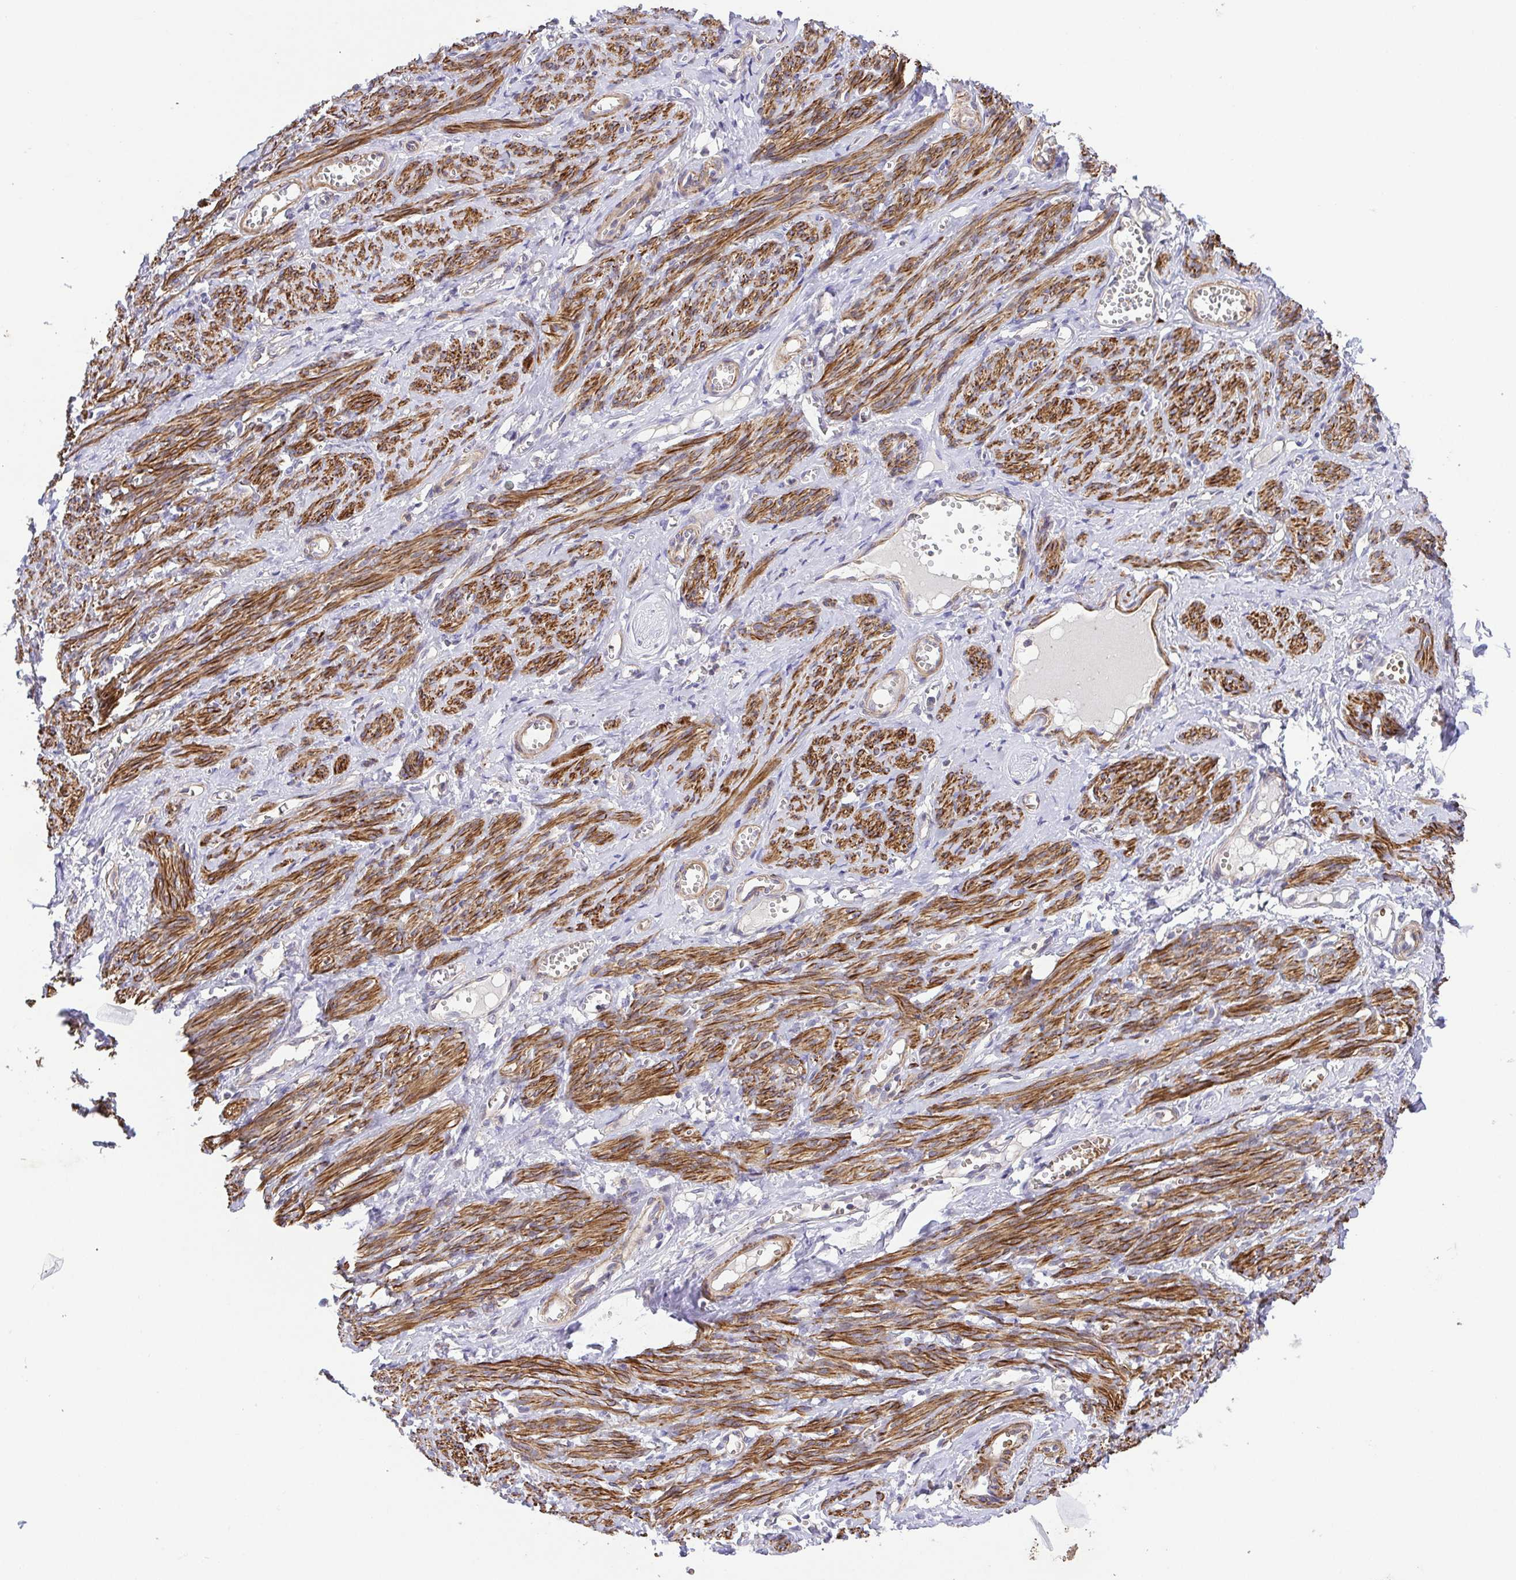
{"staining": {"intensity": "strong", "quantity": ">75%", "location": "cytoplasmic/membranous"}, "tissue": "smooth muscle", "cell_type": "Smooth muscle cells", "image_type": "normal", "snomed": [{"axis": "morphology", "description": "Normal tissue, NOS"}, {"axis": "topography", "description": "Smooth muscle"}], "caption": "Immunohistochemical staining of benign smooth muscle demonstrates >75% levels of strong cytoplasmic/membranous protein staining in about >75% of smooth muscle cells. The staining was performed using DAB, with brown indicating positive protein expression. Nuclei are stained blue with hematoxylin.", "gene": "IDE", "patient": {"sex": "female", "age": 65}}